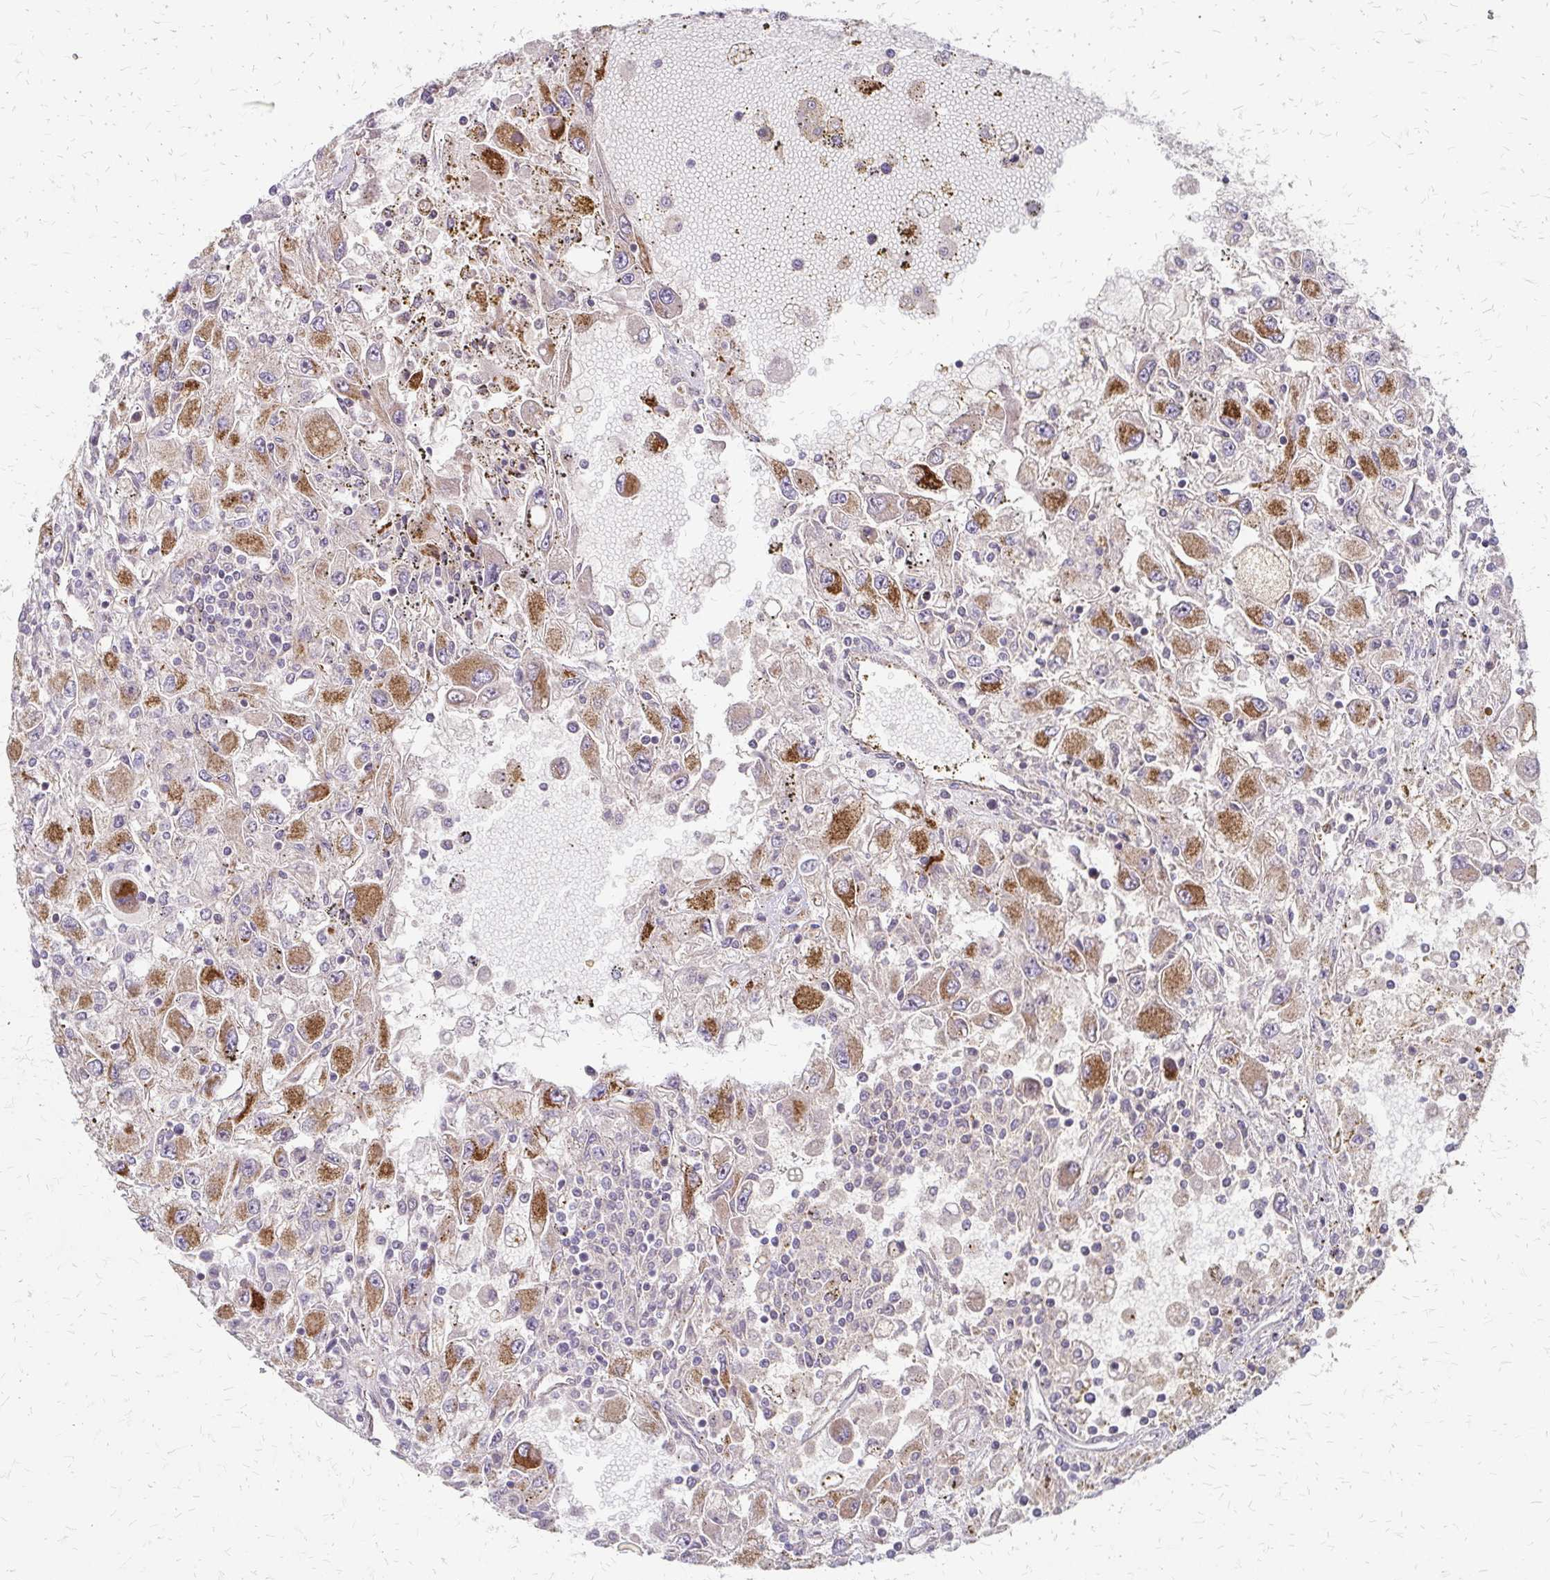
{"staining": {"intensity": "moderate", "quantity": "25%-75%", "location": "cytoplasmic/membranous"}, "tissue": "renal cancer", "cell_type": "Tumor cells", "image_type": "cancer", "snomed": [{"axis": "morphology", "description": "Adenocarcinoma, NOS"}, {"axis": "topography", "description": "Kidney"}], "caption": "A medium amount of moderate cytoplasmic/membranous staining is identified in about 25%-75% of tumor cells in renal cancer tissue.", "gene": "ZNF383", "patient": {"sex": "female", "age": 67}}